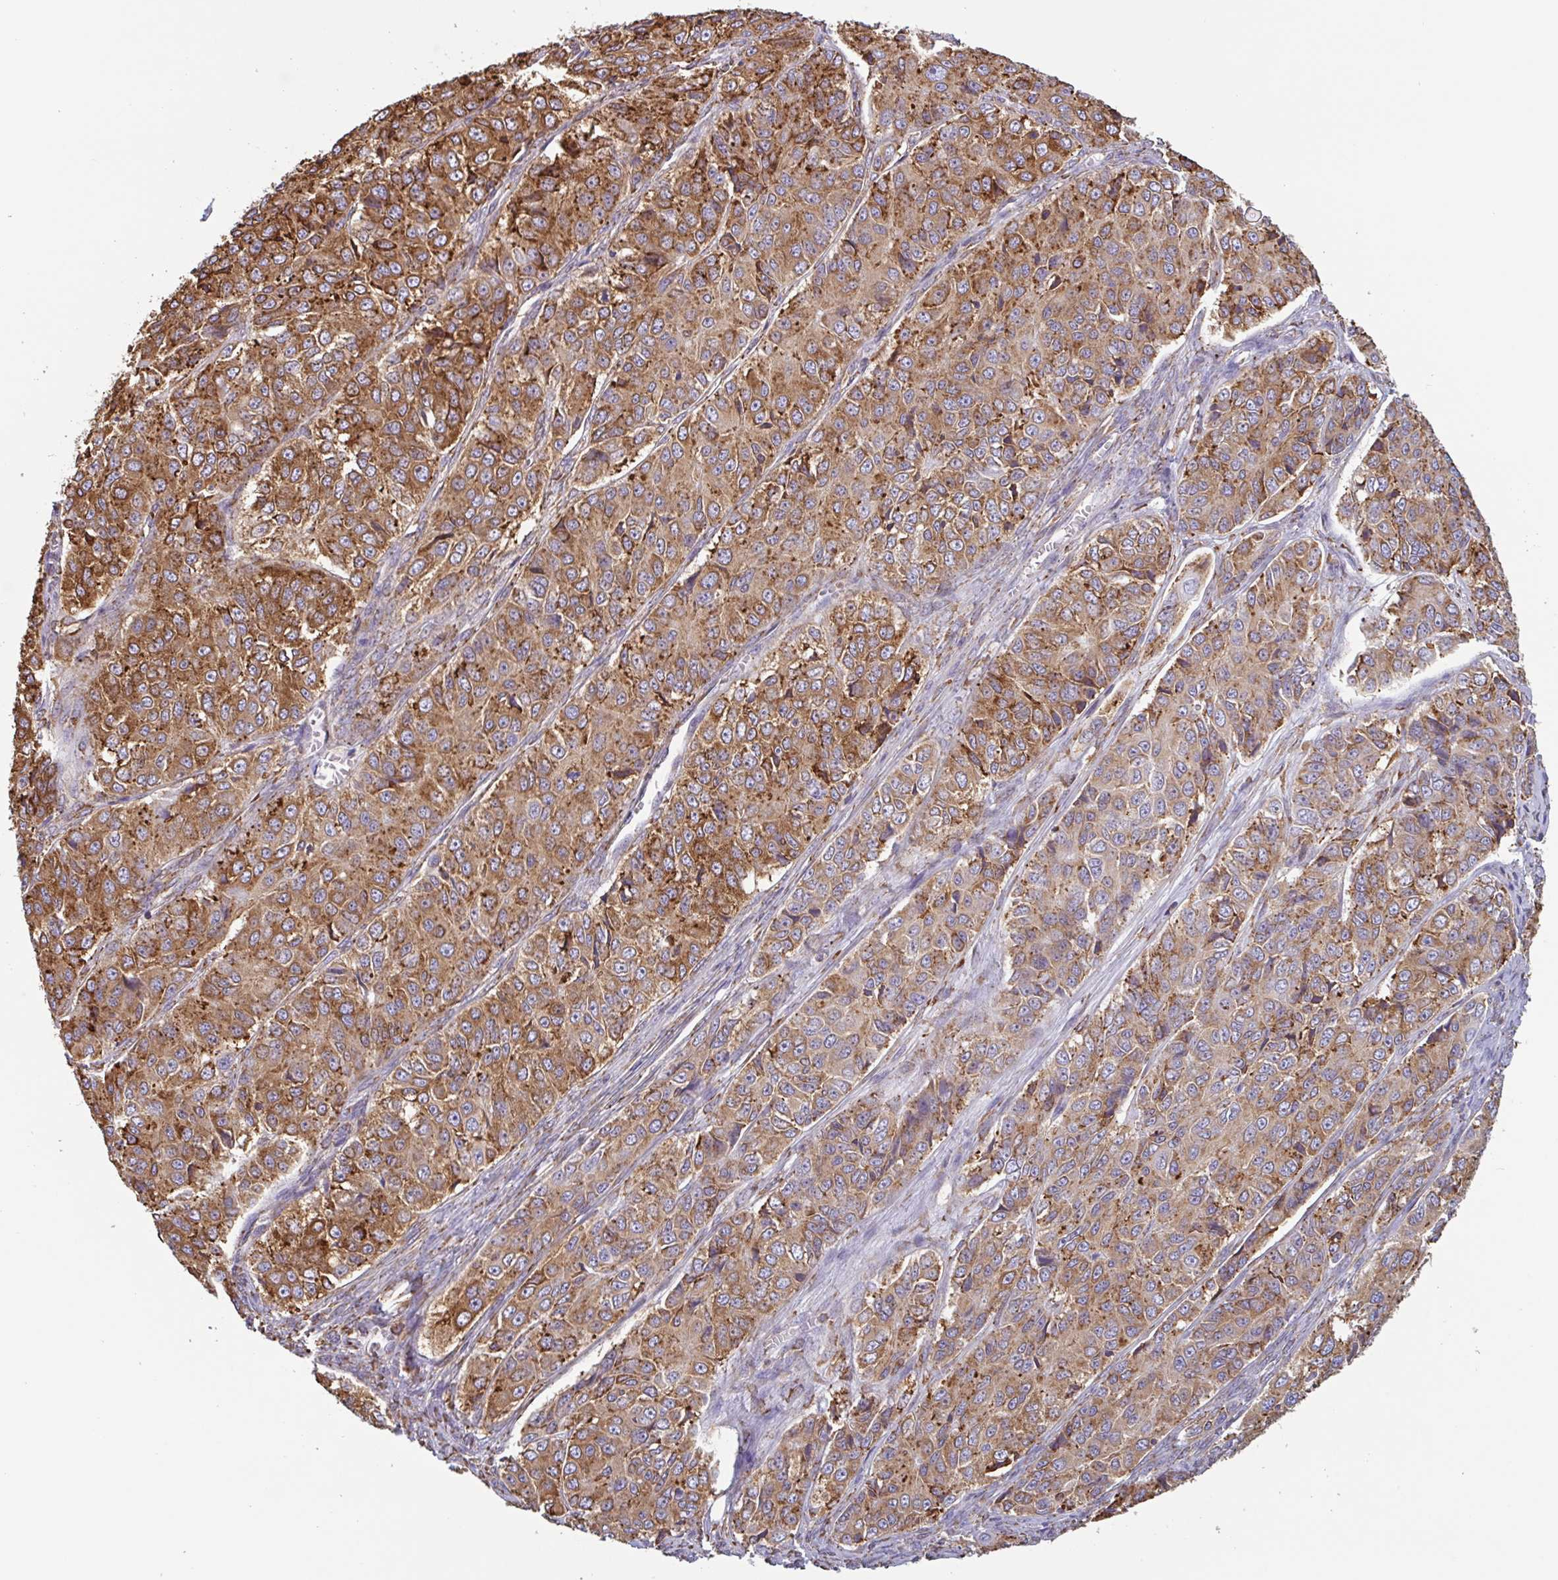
{"staining": {"intensity": "moderate", "quantity": ">75%", "location": "cytoplasmic/membranous"}, "tissue": "ovarian cancer", "cell_type": "Tumor cells", "image_type": "cancer", "snomed": [{"axis": "morphology", "description": "Carcinoma, endometroid"}, {"axis": "topography", "description": "Ovary"}], "caption": "Immunohistochemical staining of human ovarian endometroid carcinoma shows moderate cytoplasmic/membranous protein positivity in about >75% of tumor cells. (brown staining indicates protein expression, while blue staining denotes nuclei).", "gene": "DOK4", "patient": {"sex": "female", "age": 51}}